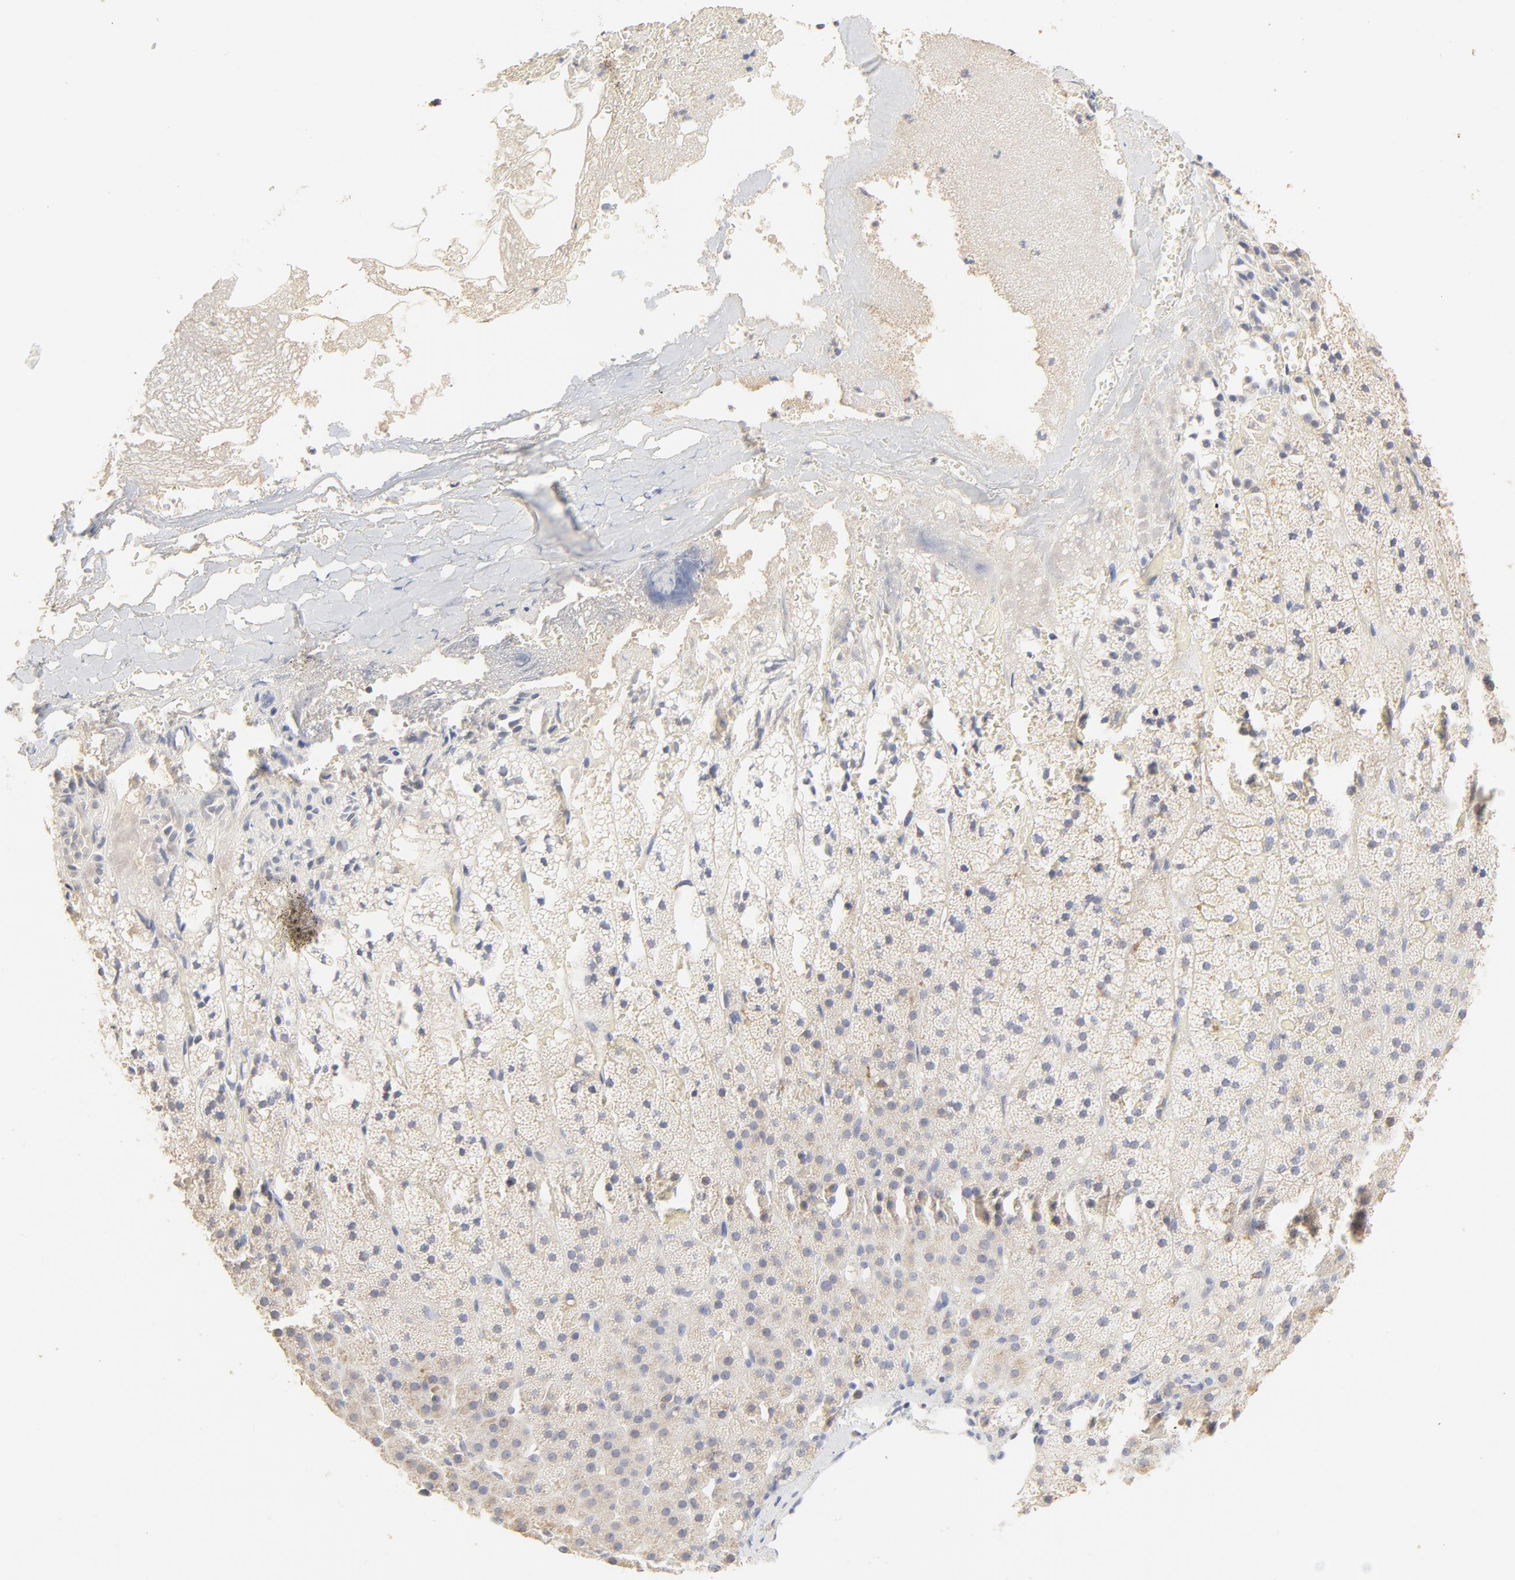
{"staining": {"intensity": "weak", "quantity": "<25%", "location": "cytoplasmic/membranous"}, "tissue": "adrenal gland", "cell_type": "Glandular cells", "image_type": "normal", "snomed": [{"axis": "morphology", "description": "Normal tissue, NOS"}, {"axis": "topography", "description": "Adrenal gland"}], "caption": "The IHC photomicrograph has no significant positivity in glandular cells of adrenal gland. Brightfield microscopy of IHC stained with DAB (3,3'-diaminobenzidine) (brown) and hematoxylin (blue), captured at high magnification.", "gene": "FCGBP", "patient": {"sex": "male", "age": 35}}